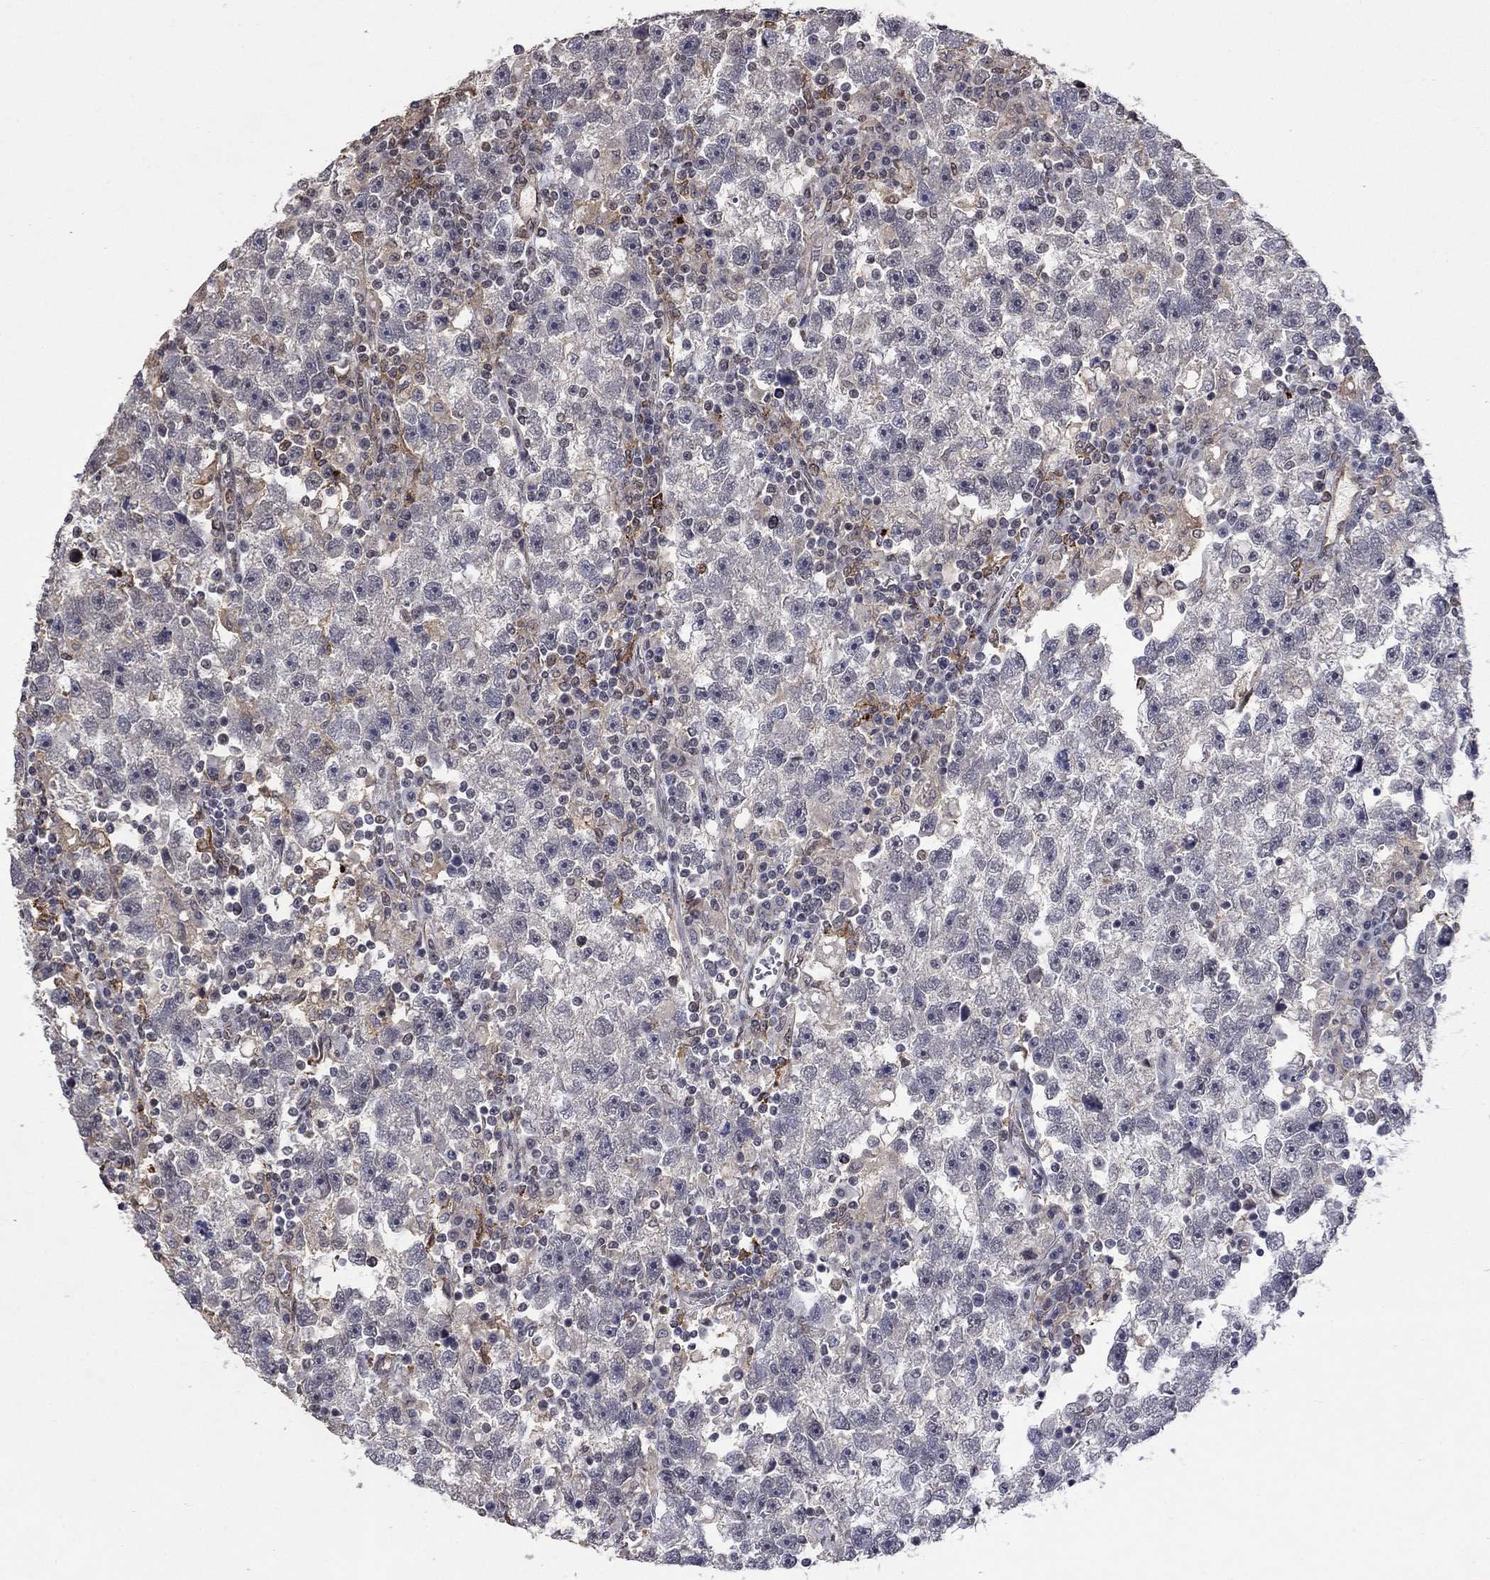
{"staining": {"intensity": "negative", "quantity": "none", "location": "none"}, "tissue": "testis cancer", "cell_type": "Tumor cells", "image_type": "cancer", "snomed": [{"axis": "morphology", "description": "Seminoma, NOS"}, {"axis": "topography", "description": "Testis"}], "caption": "IHC of testis cancer reveals no expression in tumor cells.", "gene": "GRIA3", "patient": {"sex": "male", "age": 47}}